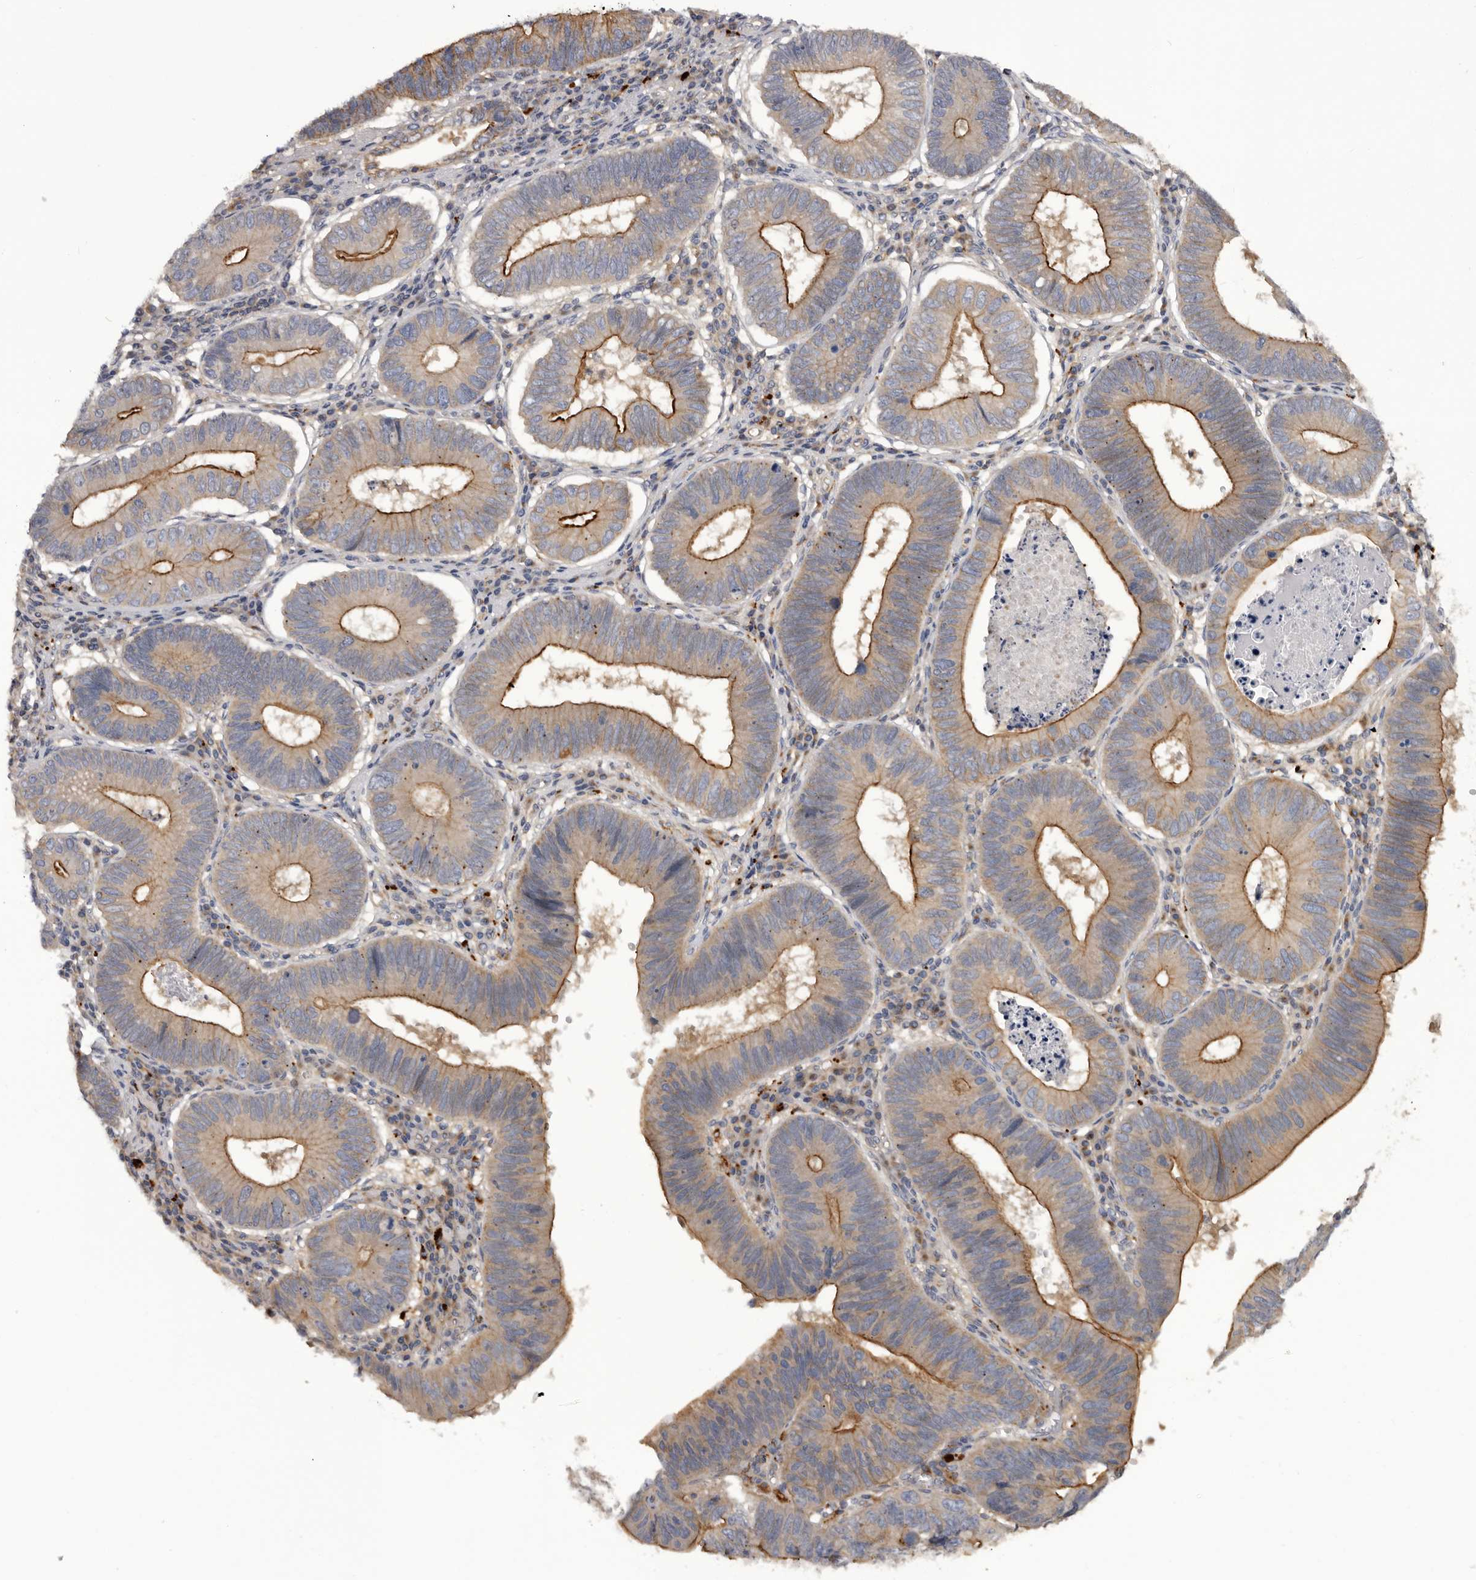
{"staining": {"intensity": "moderate", "quantity": "25%-75%", "location": "cytoplasmic/membranous"}, "tissue": "stomach cancer", "cell_type": "Tumor cells", "image_type": "cancer", "snomed": [{"axis": "morphology", "description": "Adenocarcinoma, NOS"}, {"axis": "topography", "description": "Stomach"}], "caption": "About 25%-75% of tumor cells in stomach cancer (adenocarcinoma) exhibit moderate cytoplasmic/membranous protein positivity as visualized by brown immunohistochemical staining.", "gene": "INKA2", "patient": {"sex": "male", "age": 59}}